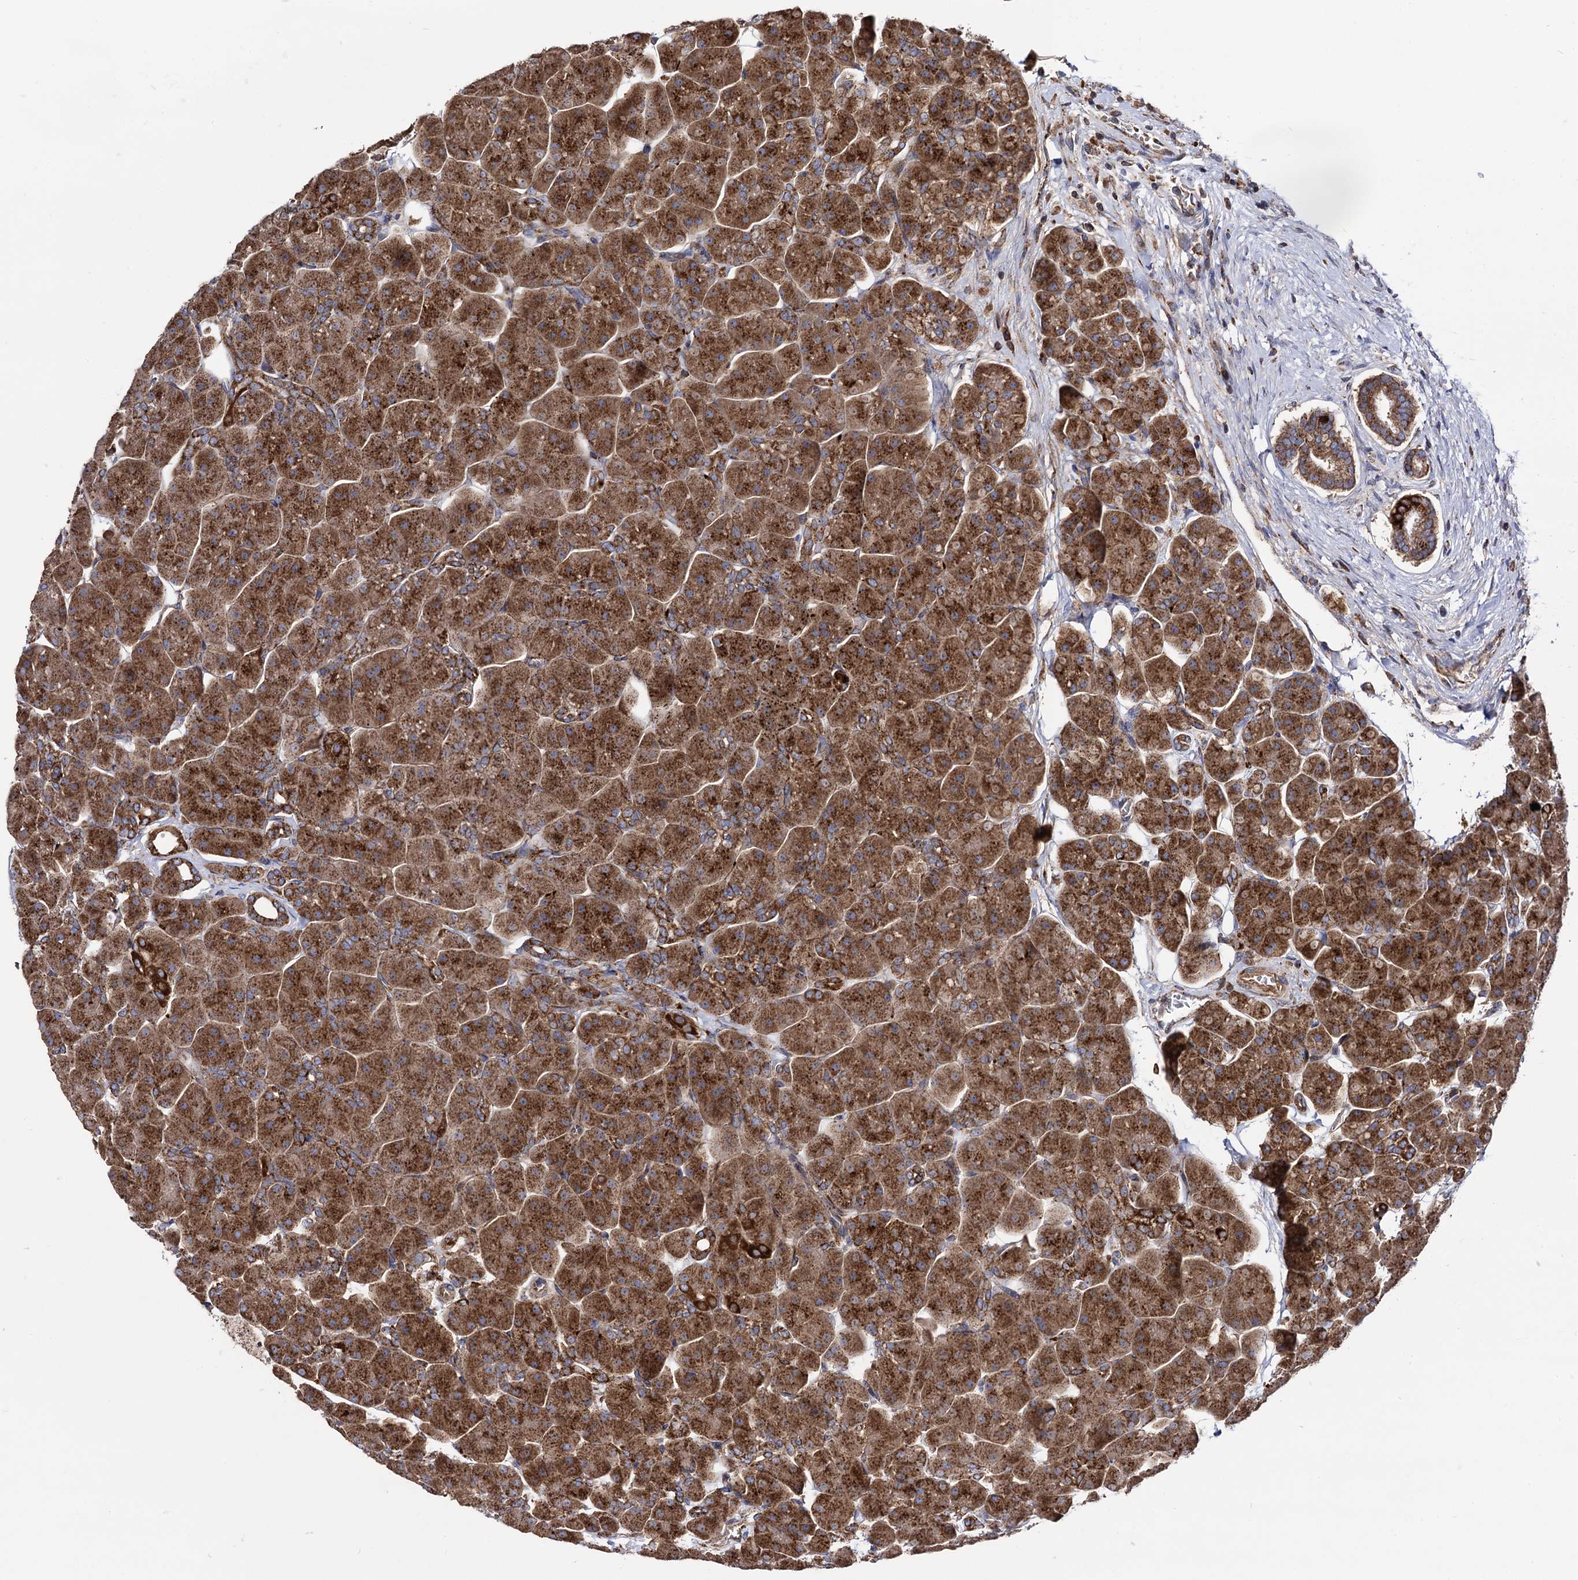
{"staining": {"intensity": "strong", "quantity": ">75%", "location": "cytoplasmic/membranous"}, "tissue": "pancreas", "cell_type": "Exocrine glandular cells", "image_type": "normal", "snomed": [{"axis": "morphology", "description": "Normal tissue, NOS"}, {"axis": "topography", "description": "Pancreas"}], "caption": "Strong cytoplasmic/membranous protein expression is appreciated in about >75% of exocrine glandular cells in pancreas.", "gene": "IQCH", "patient": {"sex": "male", "age": 66}}